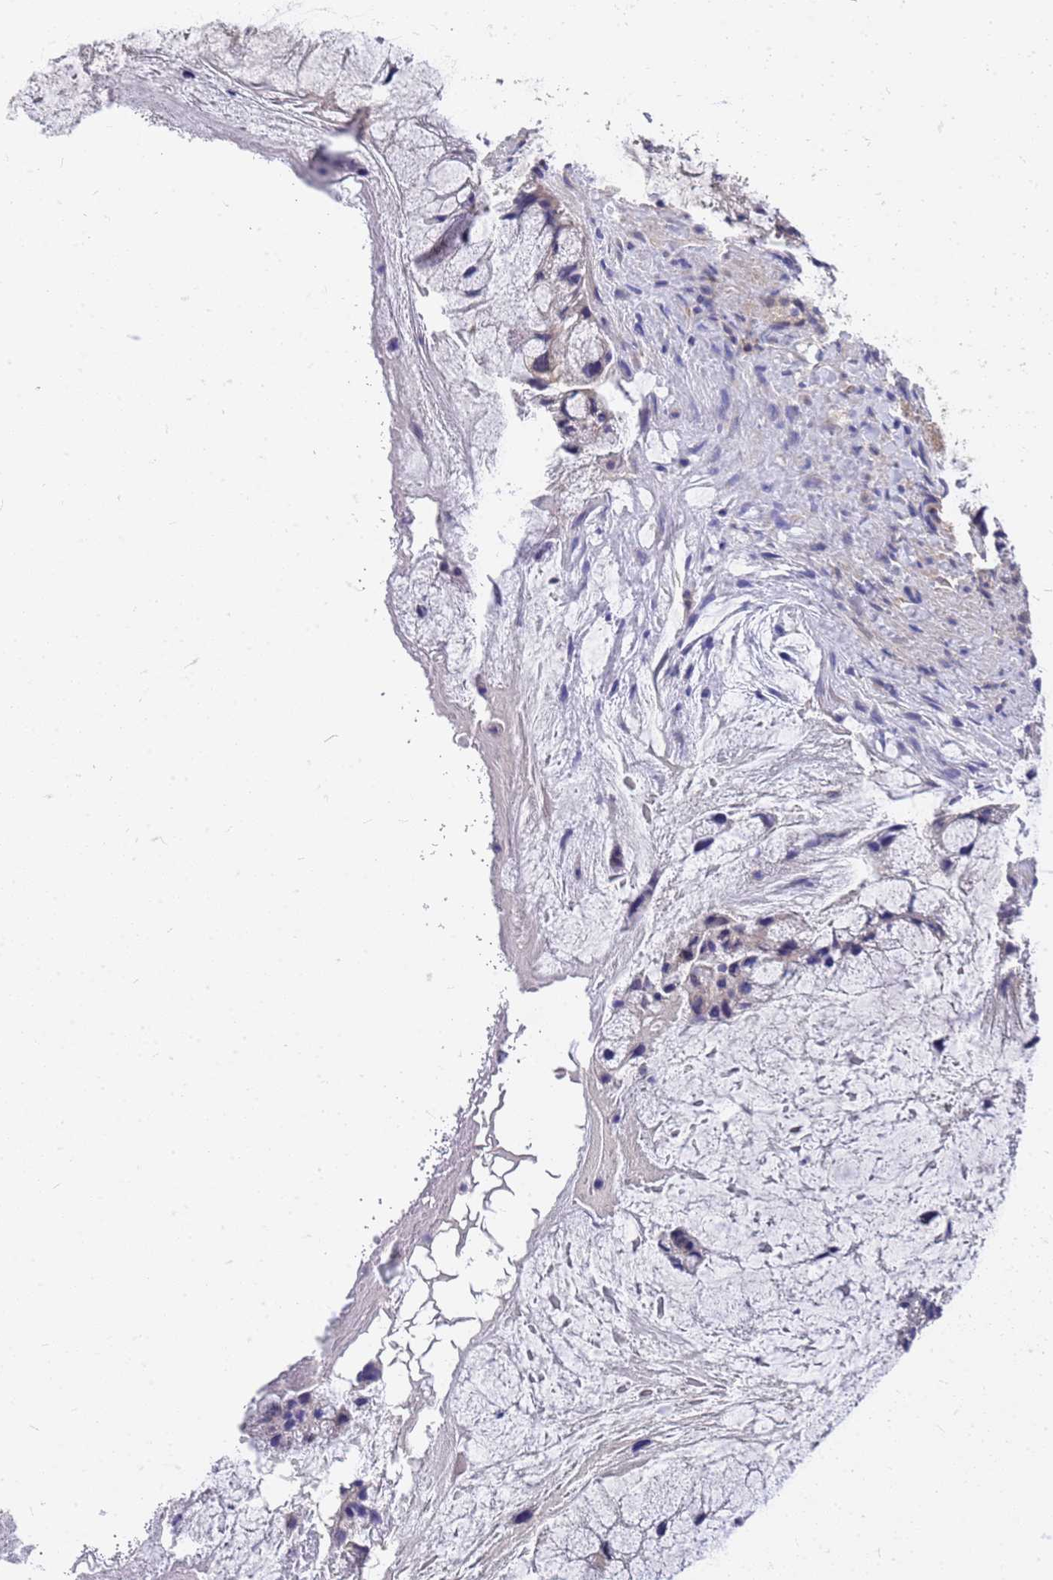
{"staining": {"intensity": "negative", "quantity": "none", "location": "none"}, "tissue": "ovarian cancer", "cell_type": "Tumor cells", "image_type": "cancer", "snomed": [{"axis": "morphology", "description": "Cystadenocarcinoma, mucinous, NOS"}, {"axis": "topography", "description": "Ovary"}], "caption": "Tumor cells show no significant positivity in ovarian cancer.", "gene": "SLC35E2B", "patient": {"sex": "female", "age": 37}}